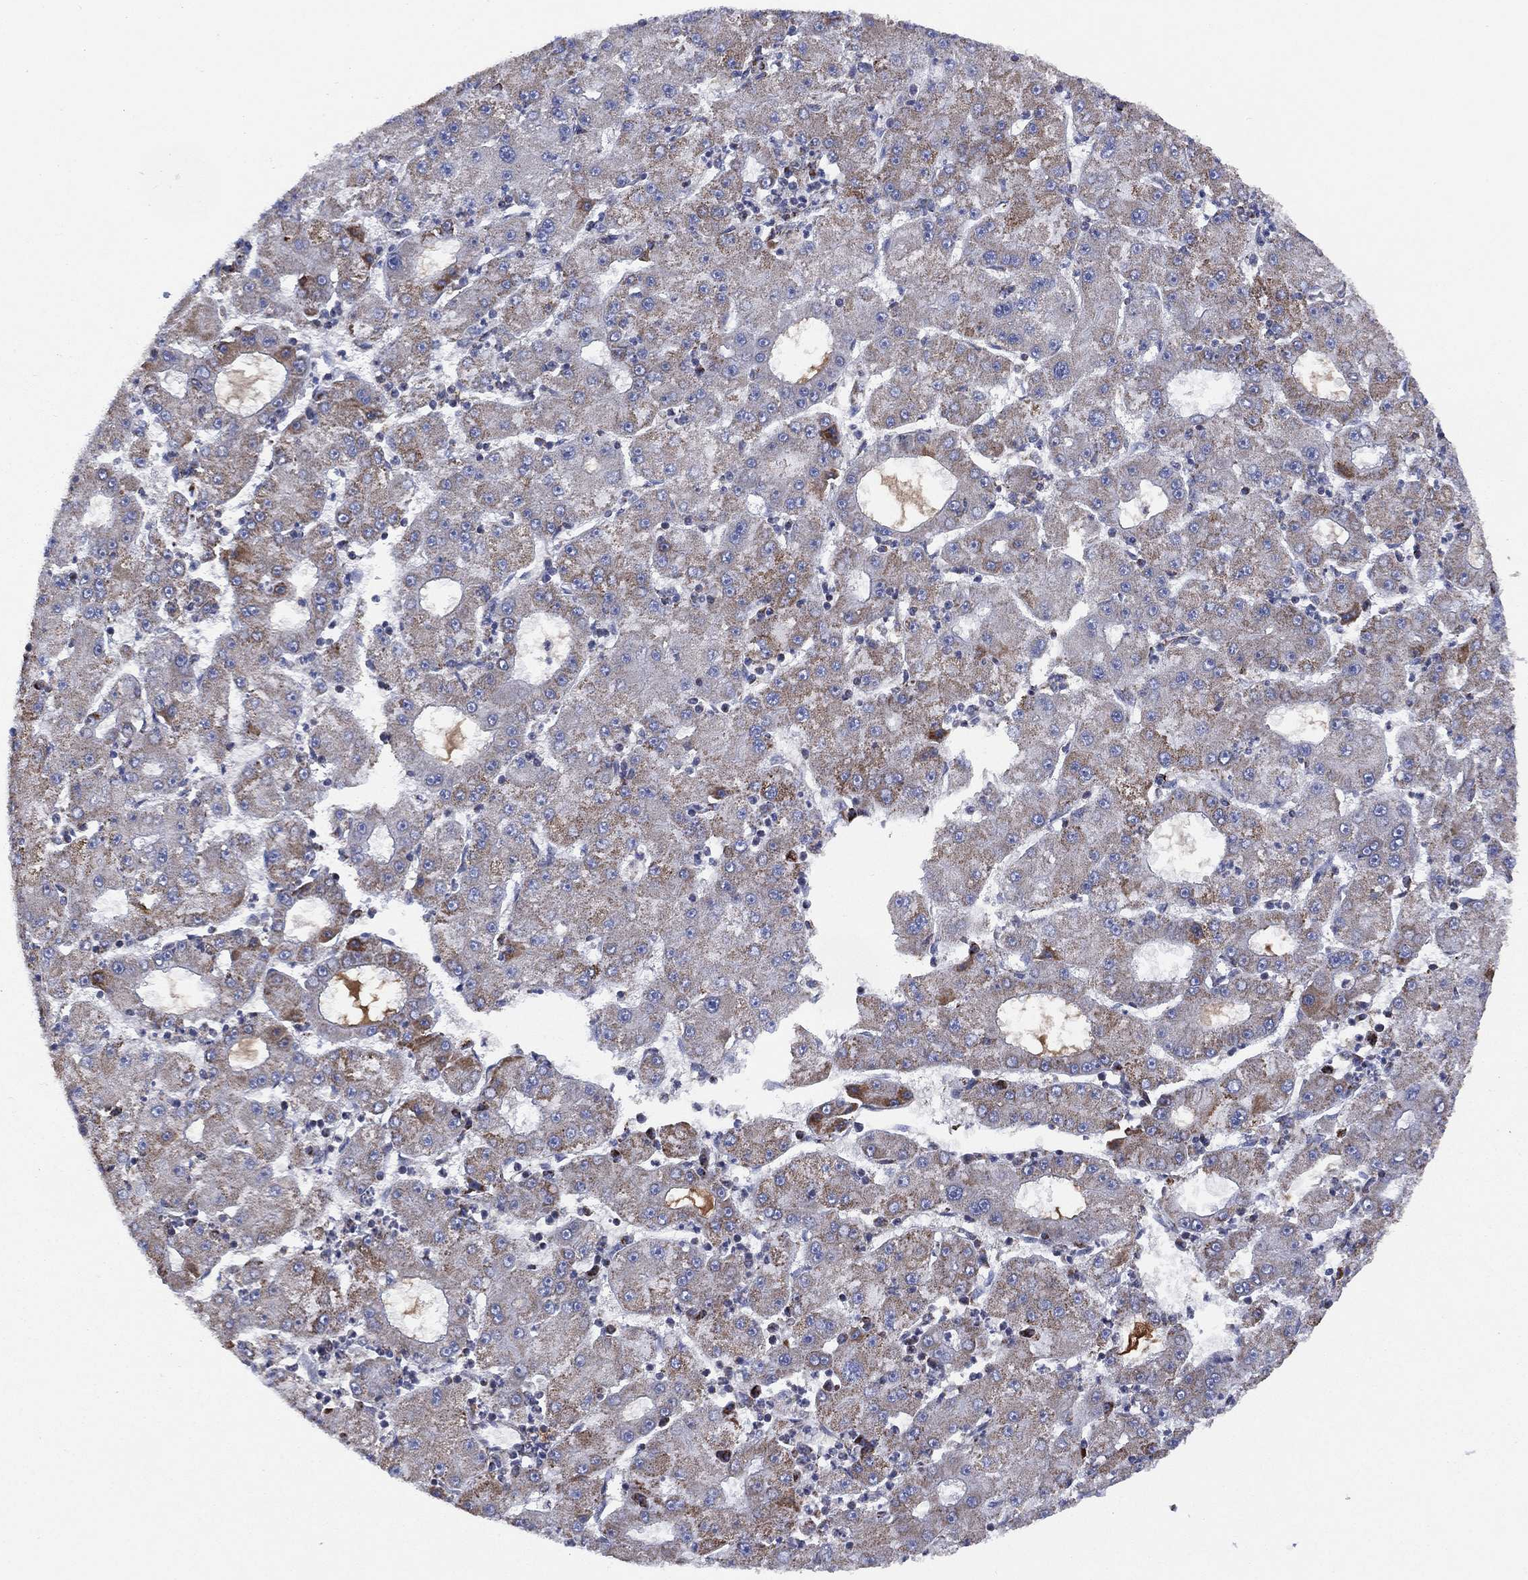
{"staining": {"intensity": "strong", "quantity": "25%-75%", "location": "cytoplasmic/membranous"}, "tissue": "liver cancer", "cell_type": "Tumor cells", "image_type": "cancer", "snomed": [{"axis": "morphology", "description": "Carcinoma, Hepatocellular, NOS"}, {"axis": "topography", "description": "Liver"}], "caption": "Protein expression analysis of hepatocellular carcinoma (liver) displays strong cytoplasmic/membranous positivity in approximately 25%-75% of tumor cells.", "gene": "PPP2R5A", "patient": {"sex": "male", "age": 73}}